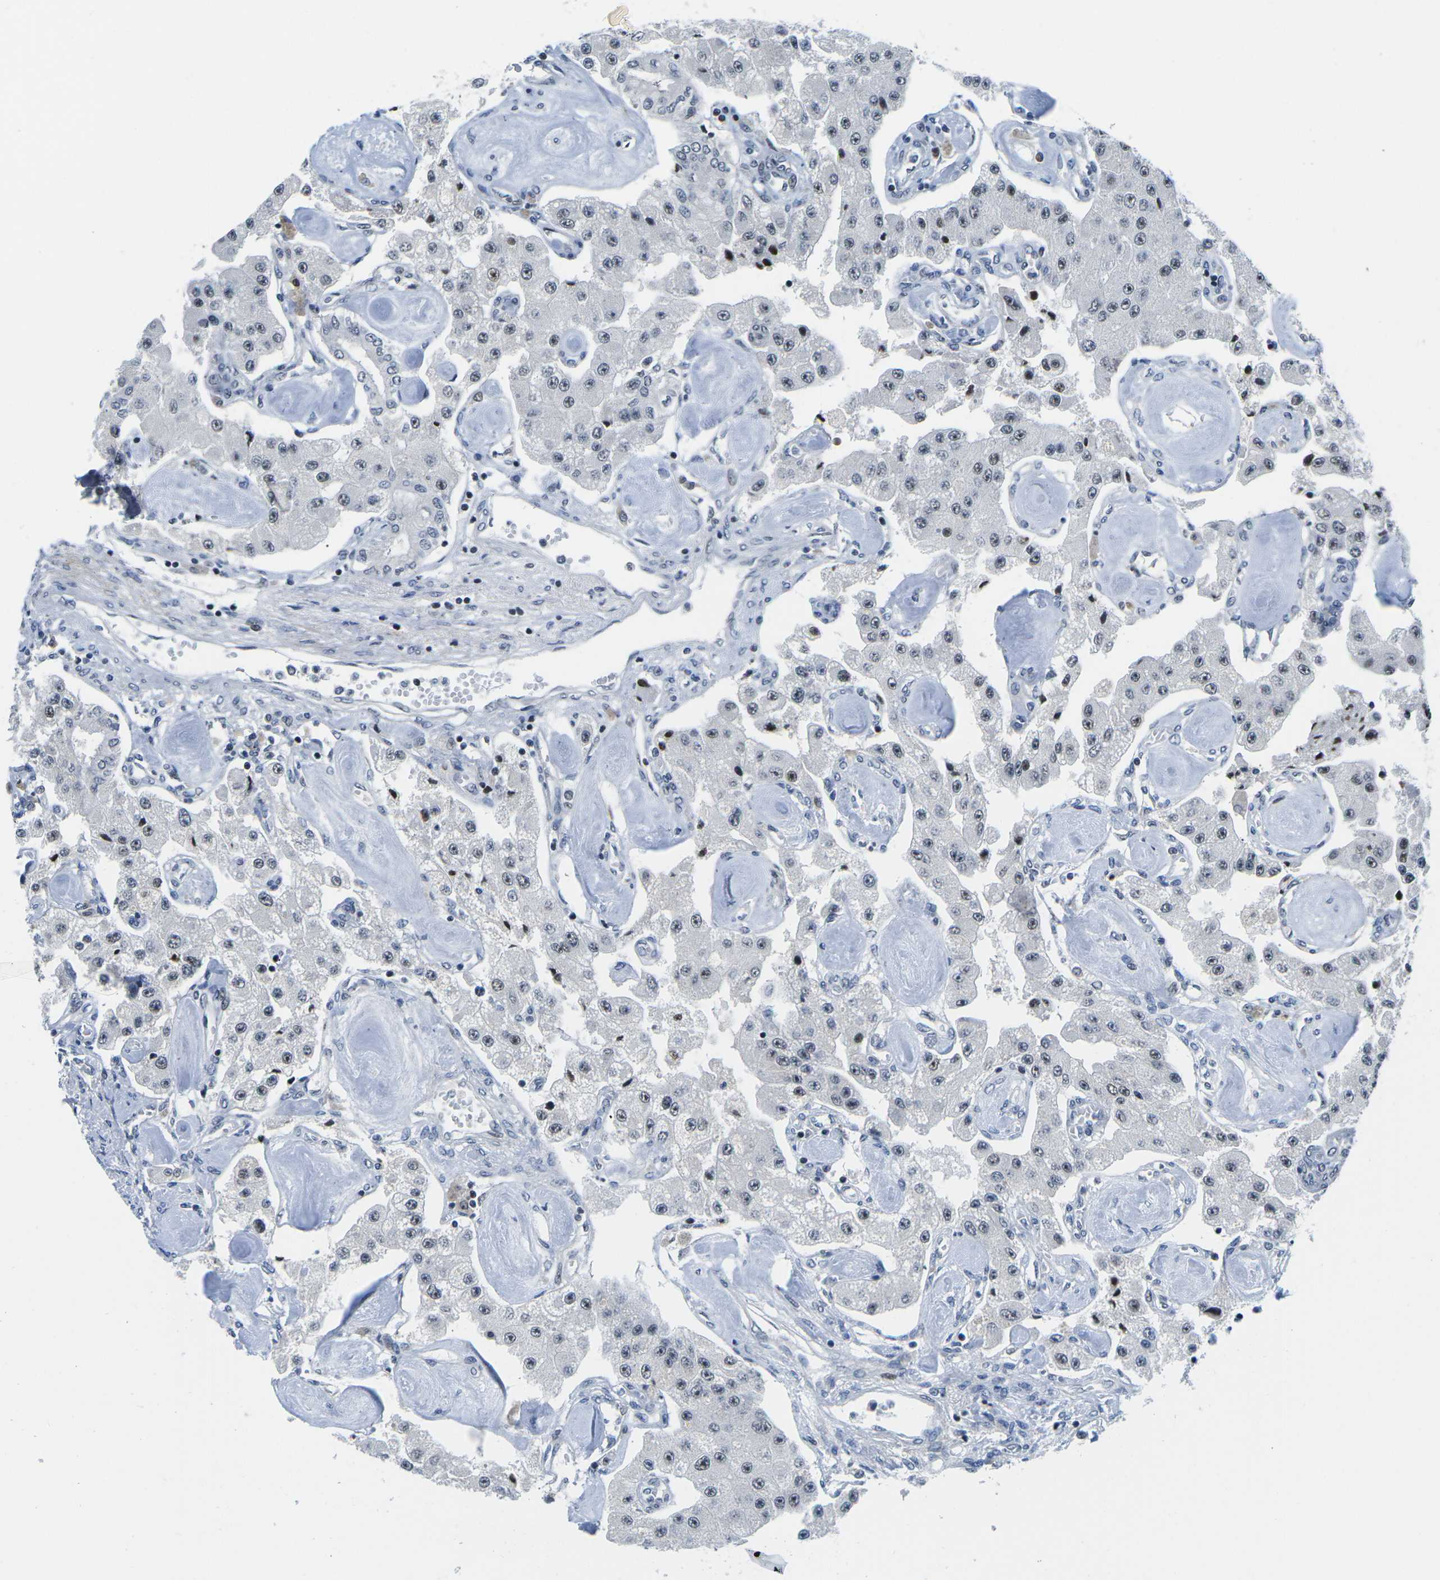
{"staining": {"intensity": "moderate", "quantity": "25%-75%", "location": "nuclear"}, "tissue": "carcinoid", "cell_type": "Tumor cells", "image_type": "cancer", "snomed": [{"axis": "morphology", "description": "Carcinoid, malignant, NOS"}, {"axis": "topography", "description": "Pancreas"}], "caption": "This micrograph shows immunohistochemistry staining of carcinoid, with medium moderate nuclear positivity in about 25%-75% of tumor cells.", "gene": "PRPF8", "patient": {"sex": "male", "age": 41}}